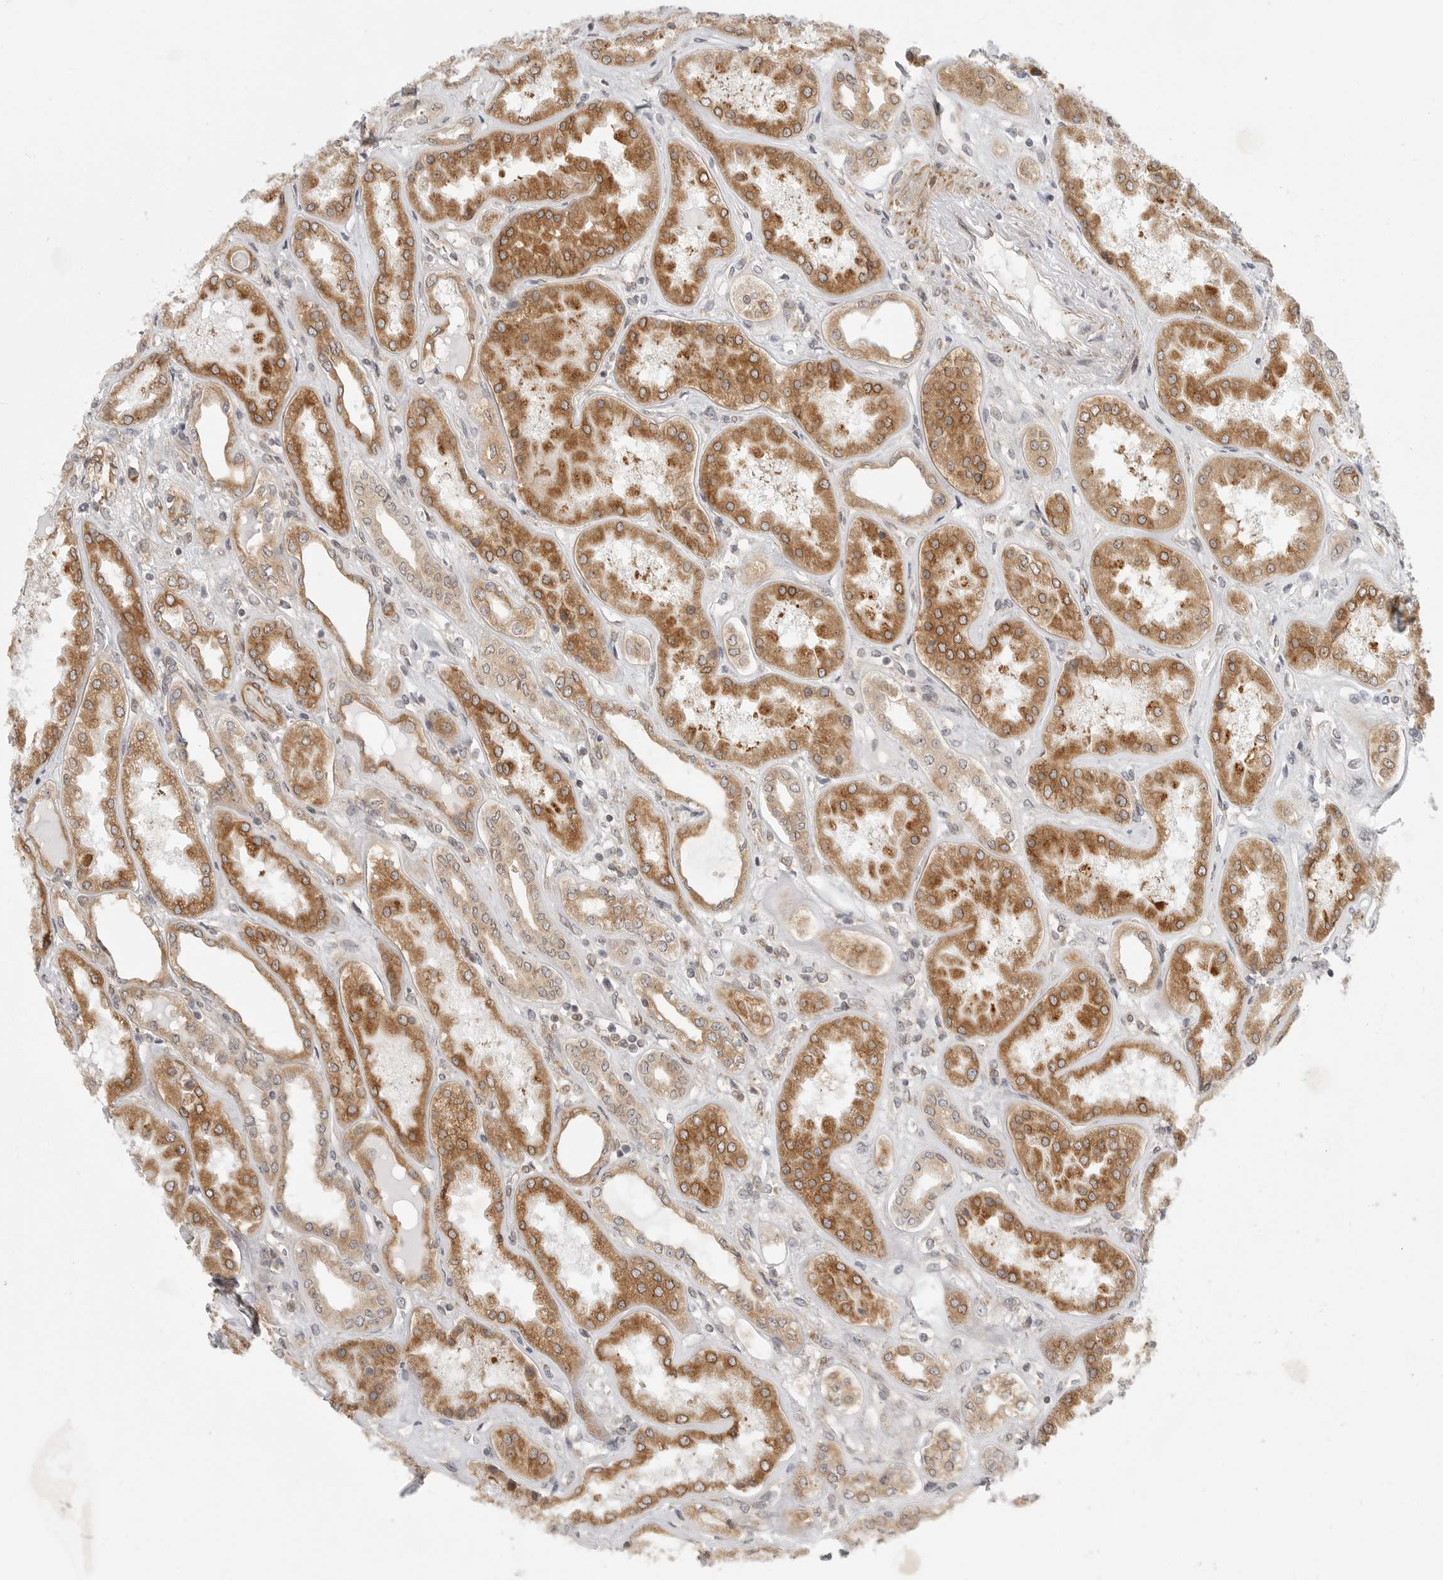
{"staining": {"intensity": "moderate", "quantity": ">75%", "location": "cytoplasmic/membranous"}, "tissue": "kidney", "cell_type": "Cells in glomeruli", "image_type": "normal", "snomed": [{"axis": "morphology", "description": "Normal tissue, NOS"}, {"axis": "topography", "description": "Kidney"}], "caption": "High-magnification brightfield microscopy of unremarkable kidney stained with DAB (brown) and counterstained with hematoxylin (blue). cells in glomeruli exhibit moderate cytoplasmic/membranous staining is present in approximately>75% of cells. Using DAB (3,3'-diaminobenzidine) (brown) and hematoxylin (blue) stains, captured at high magnification using brightfield microscopy.", "gene": "CERS2", "patient": {"sex": "female", "age": 56}}